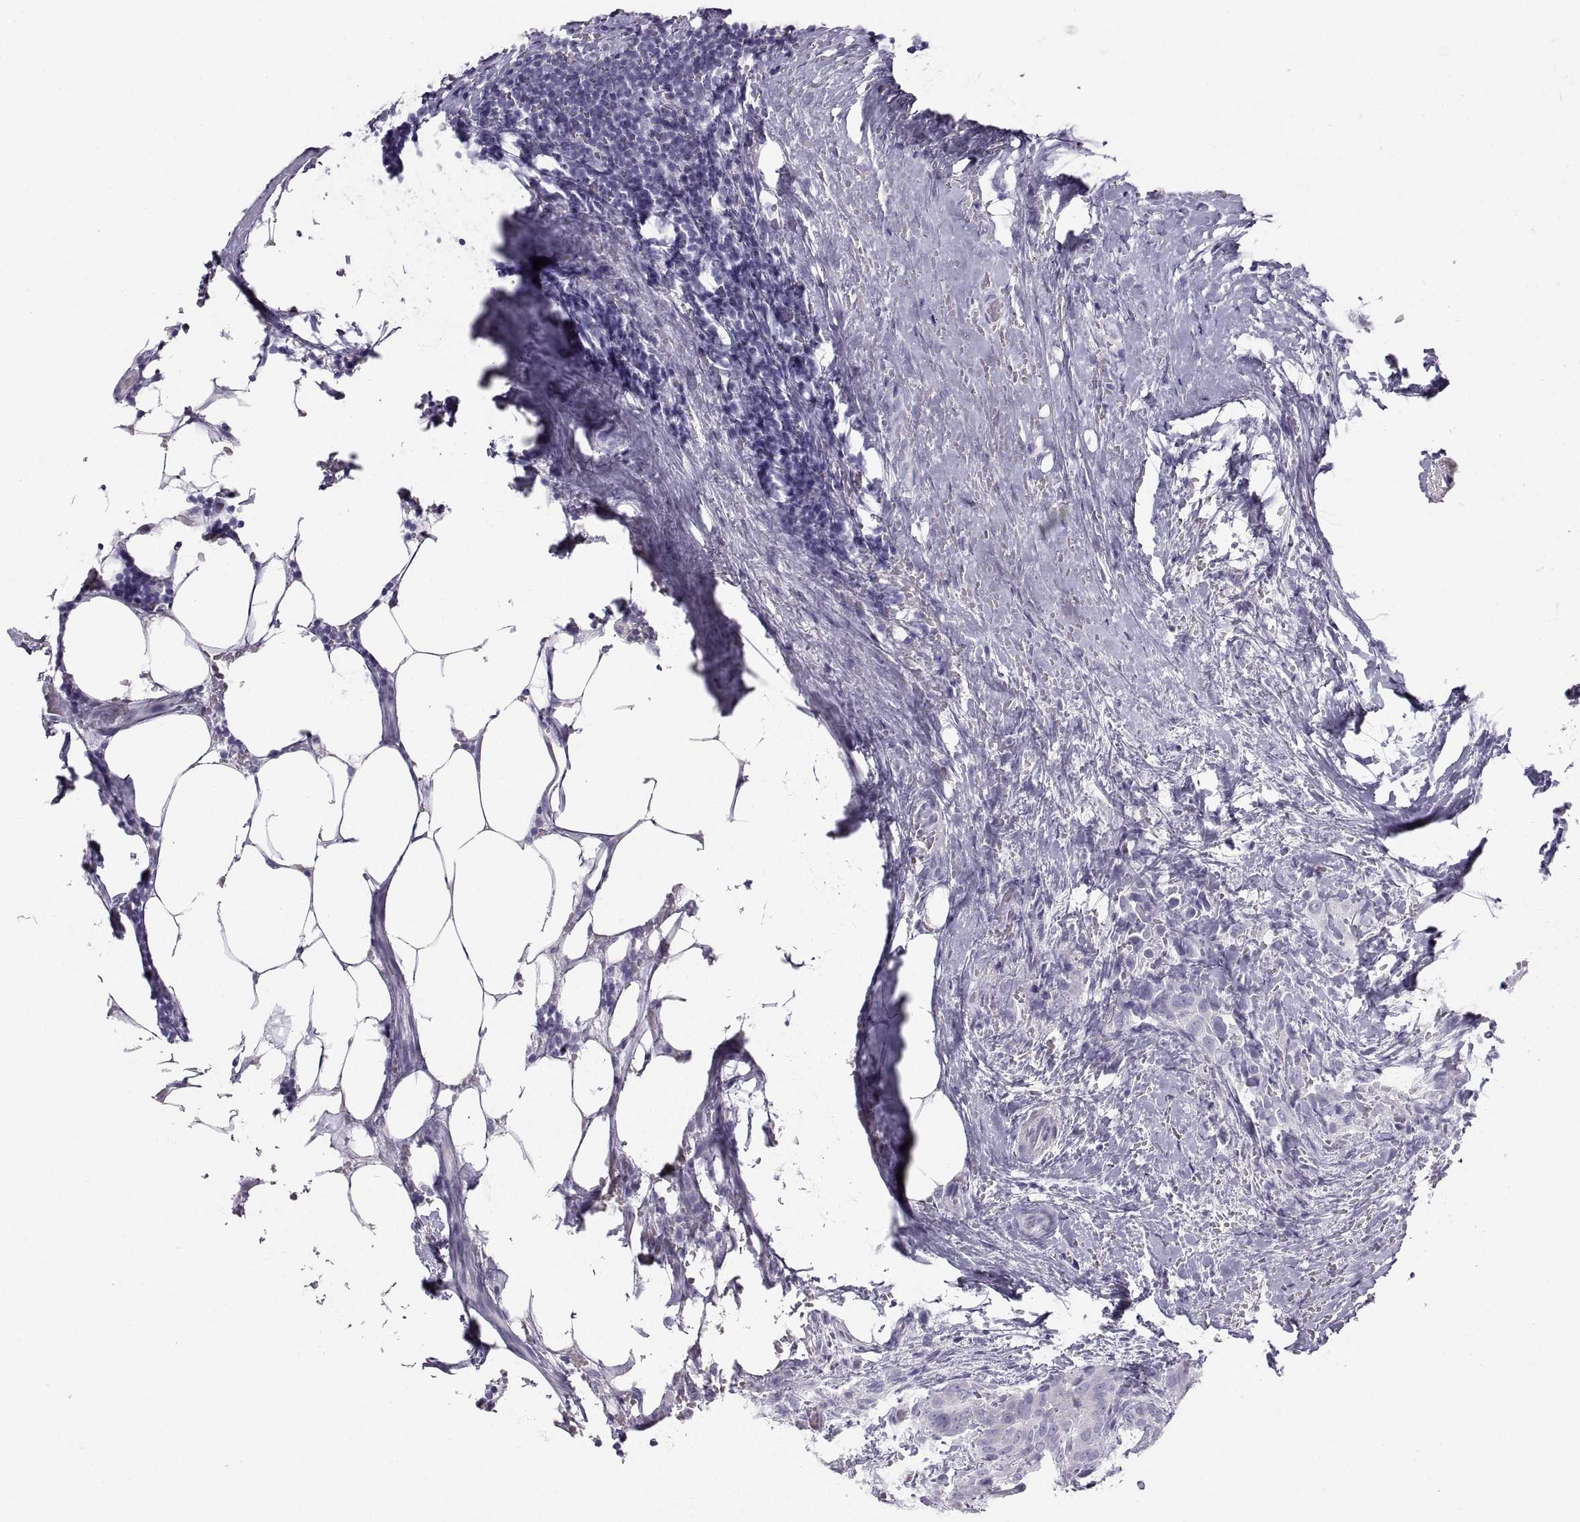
{"staining": {"intensity": "negative", "quantity": "none", "location": "none"}, "tissue": "thyroid cancer", "cell_type": "Tumor cells", "image_type": "cancer", "snomed": [{"axis": "morphology", "description": "Papillary adenocarcinoma, NOS"}, {"axis": "topography", "description": "Thyroid gland"}], "caption": "DAB (3,3'-diaminobenzidine) immunohistochemical staining of human thyroid cancer reveals no significant staining in tumor cells.", "gene": "SEMG1", "patient": {"sex": "male", "age": 61}}